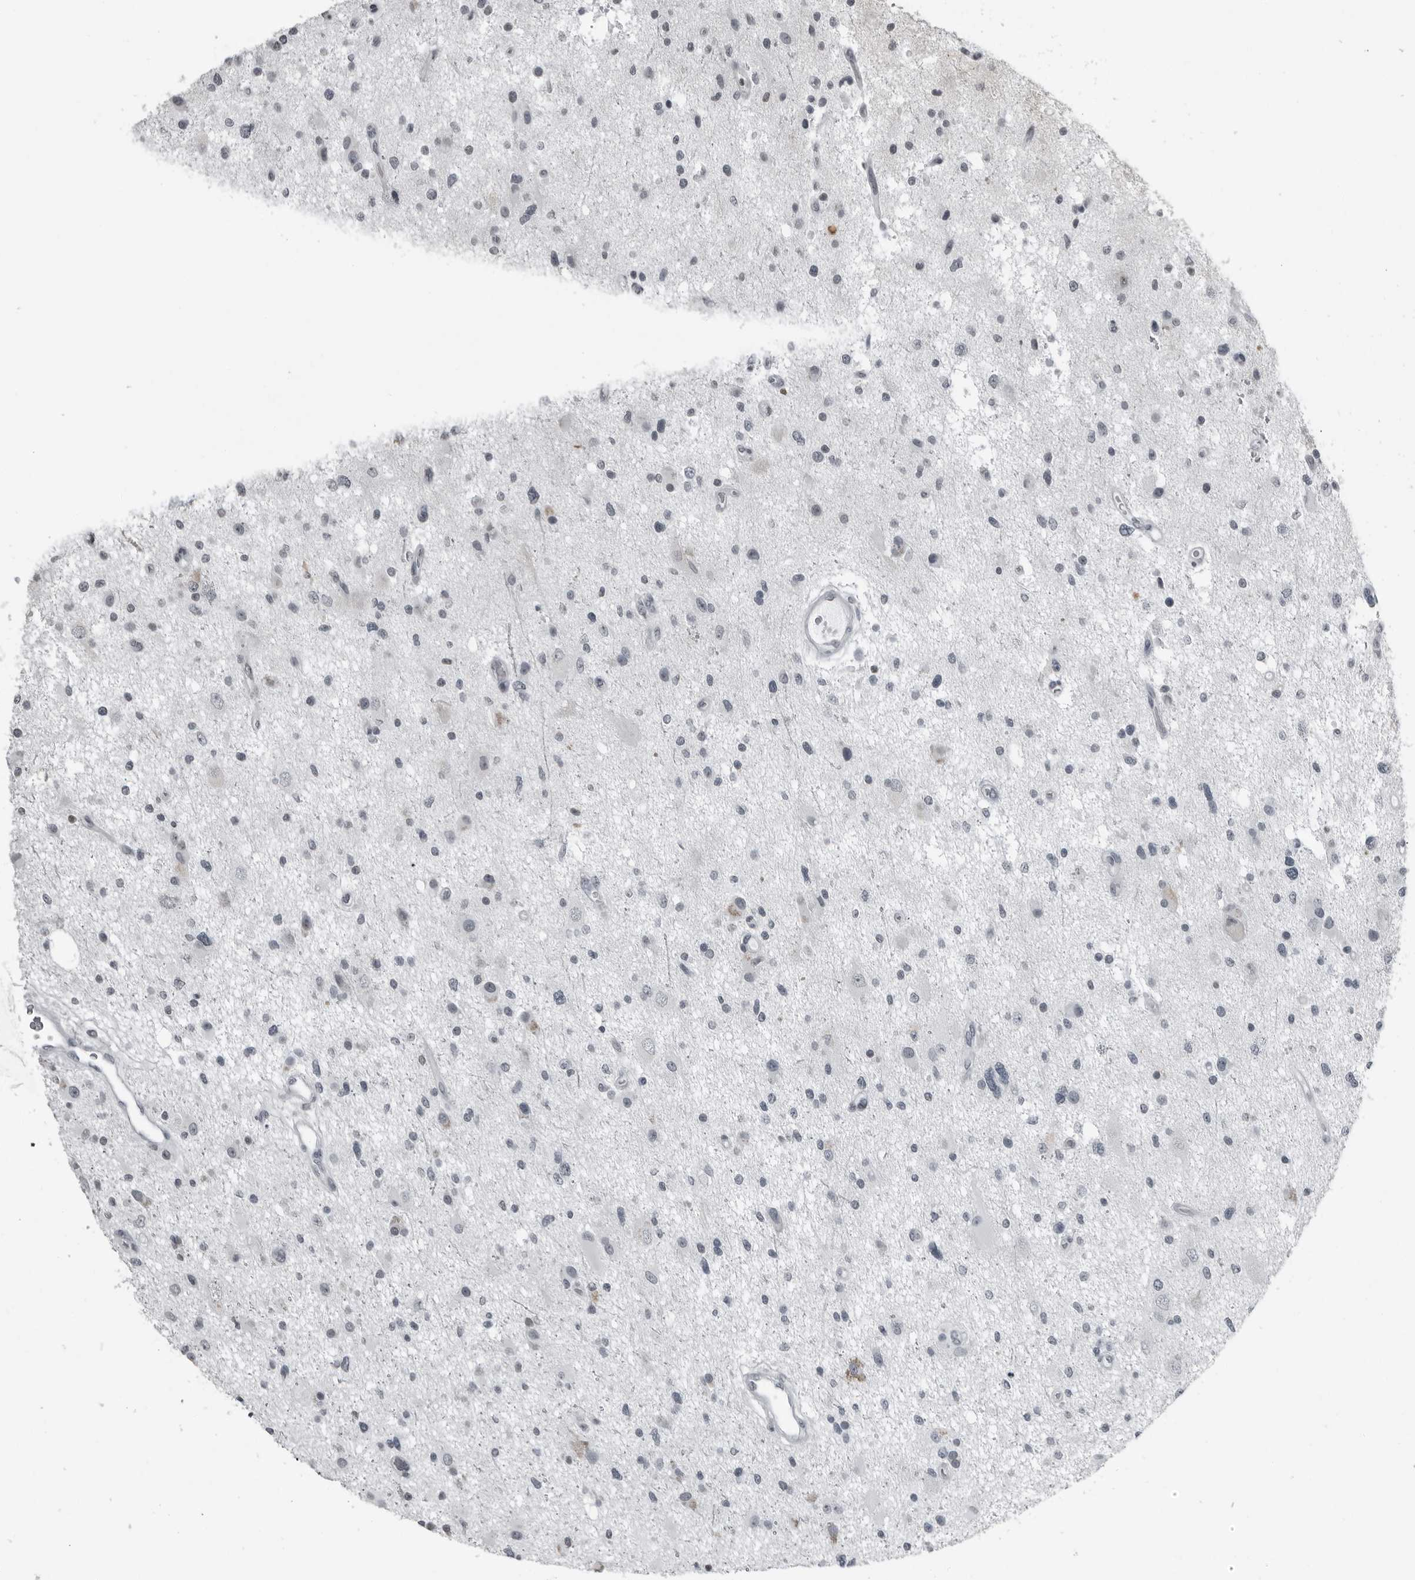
{"staining": {"intensity": "negative", "quantity": "none", "location": "none"}, "tissue": "glioma", "cell_type": "Tumor cells", "image_type": "cancer", "snomed": [{"axis": "morphology", "description": "Glioma, malignant, High grade"}, {"axis": "topography", "description": "Brain"}], "caption": "IHC image of neoplastic tissue: human glioma stained with DAB reveals no significant protein expression in tumor cells.", "gene": "RTCA", "patient": {"sex": "male", "age": 33}}